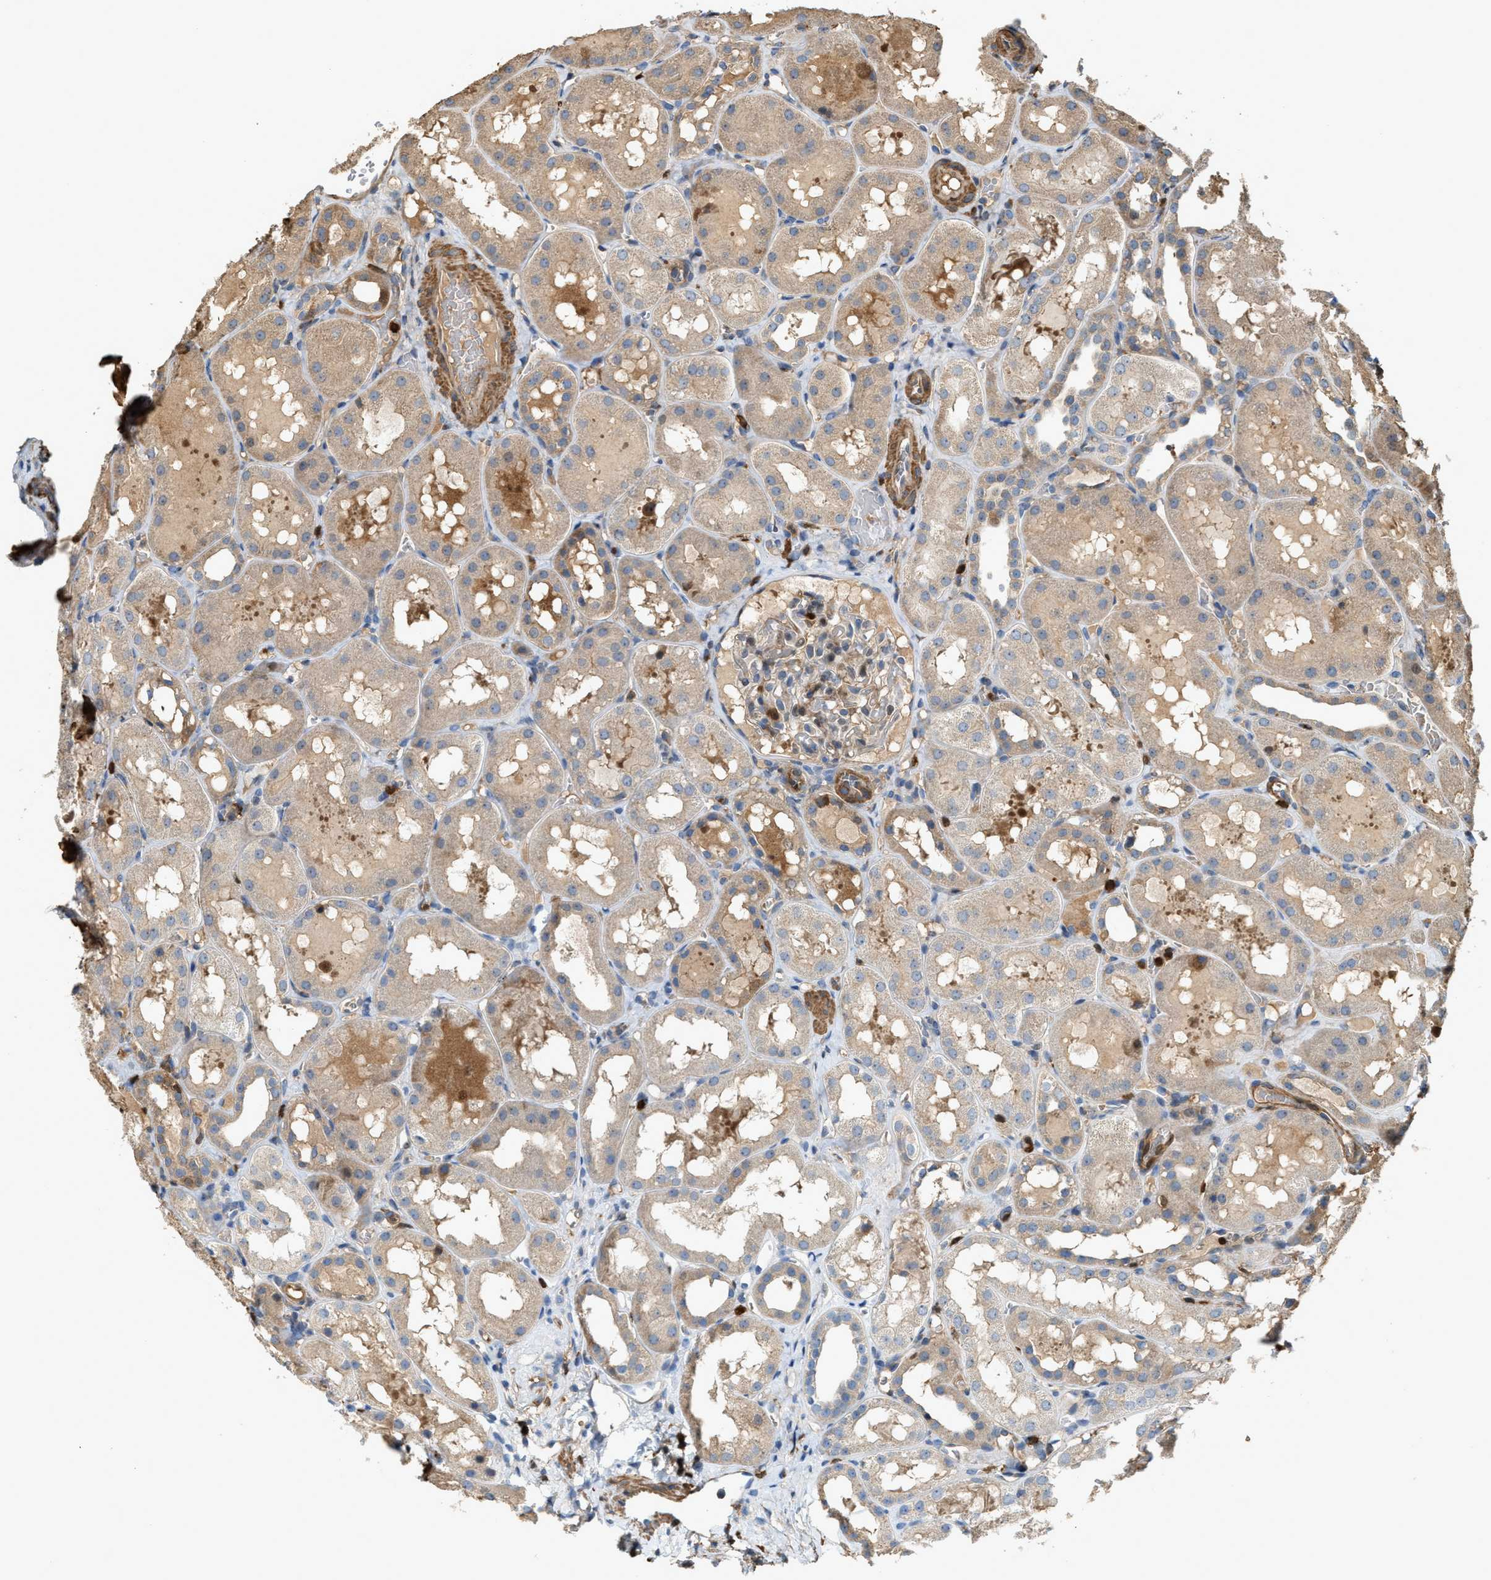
{"staining": {"intensity": "weak", "quantity": "<25%", "location": "cytoplasmic/membranous"}, "tissue": "kidney", "cell_type": "Cells in glomeruli", "image_type": "normal", "snomed": [{"axis": "morphology", "description": "Normal tissue, NOS"}, {"axis": "topography", "description": "Kidney"}, {"axis": "topography", "description": "Urinary bladder"}], "caption": "IHC histopathology image of normal kidney: human kidney stained with DAB (3,3'-diaminobenzidine) demonstrates no significant protein staining in cells in glomeruli. Nuclei are stained in blue.", "gene": "SERPINB5", "patient": {"sex": "male", "age": 16}}